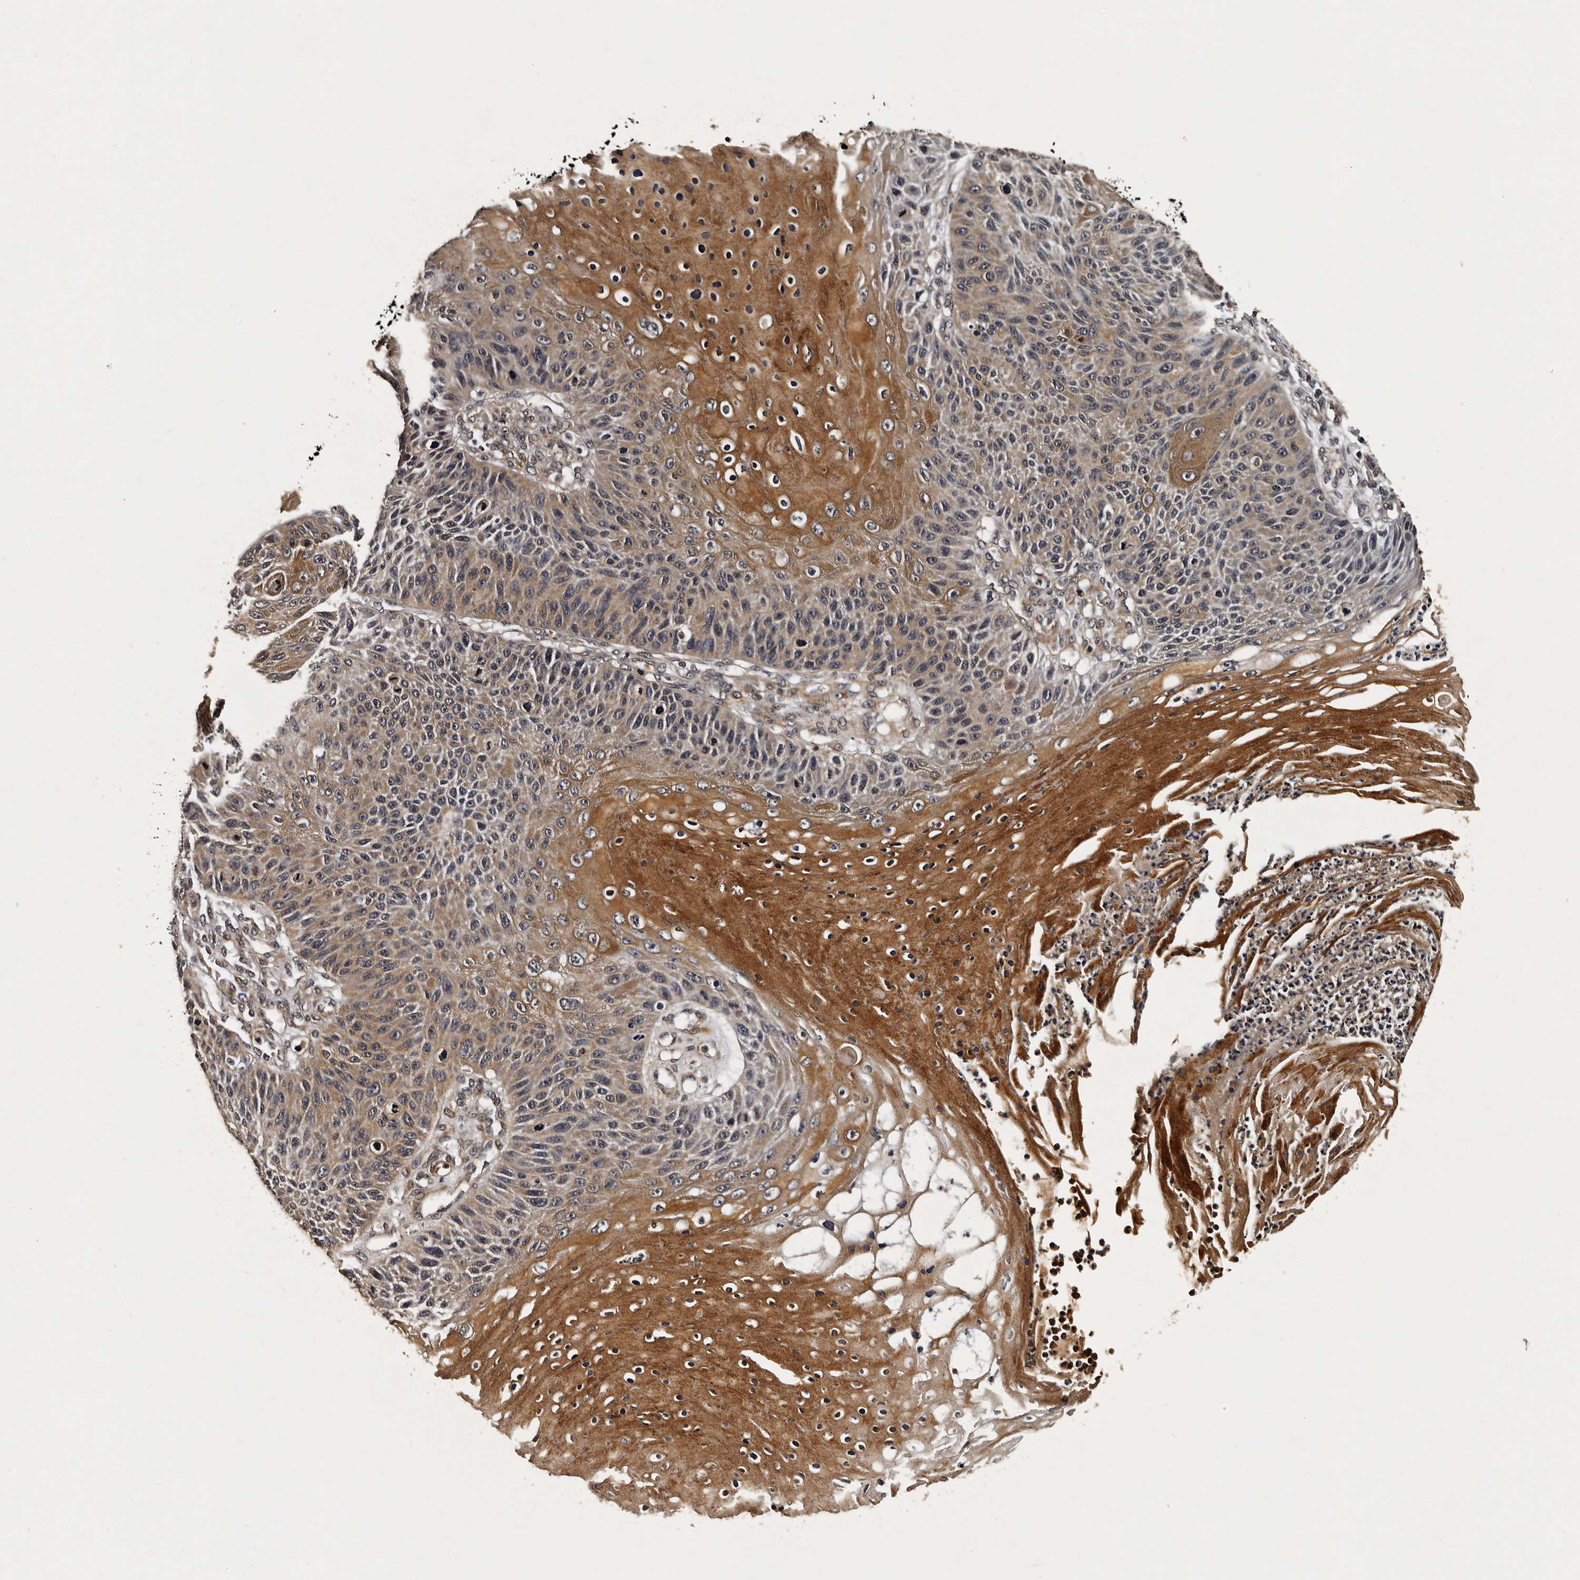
{"staining": {"intensity": "moderate", "quantity": "25%-75%", "location": "cytoplasmic/membranous"}, "tissue": "skin cancer", "cell_type": "Tumor cells", "image_type": "cancer", "snomed": [{"axis": "morphology", "description": "Squamous cell carcinoma, NOS"}, {"axis": "topography", "description": "Skin"}], "caption": "Human skin squamous cell carcinoma stained with a protein marker reveals moderate staining in tumor cells.", "gene": "CPNE3", "patient": {"sex": "female", "age": 88}}